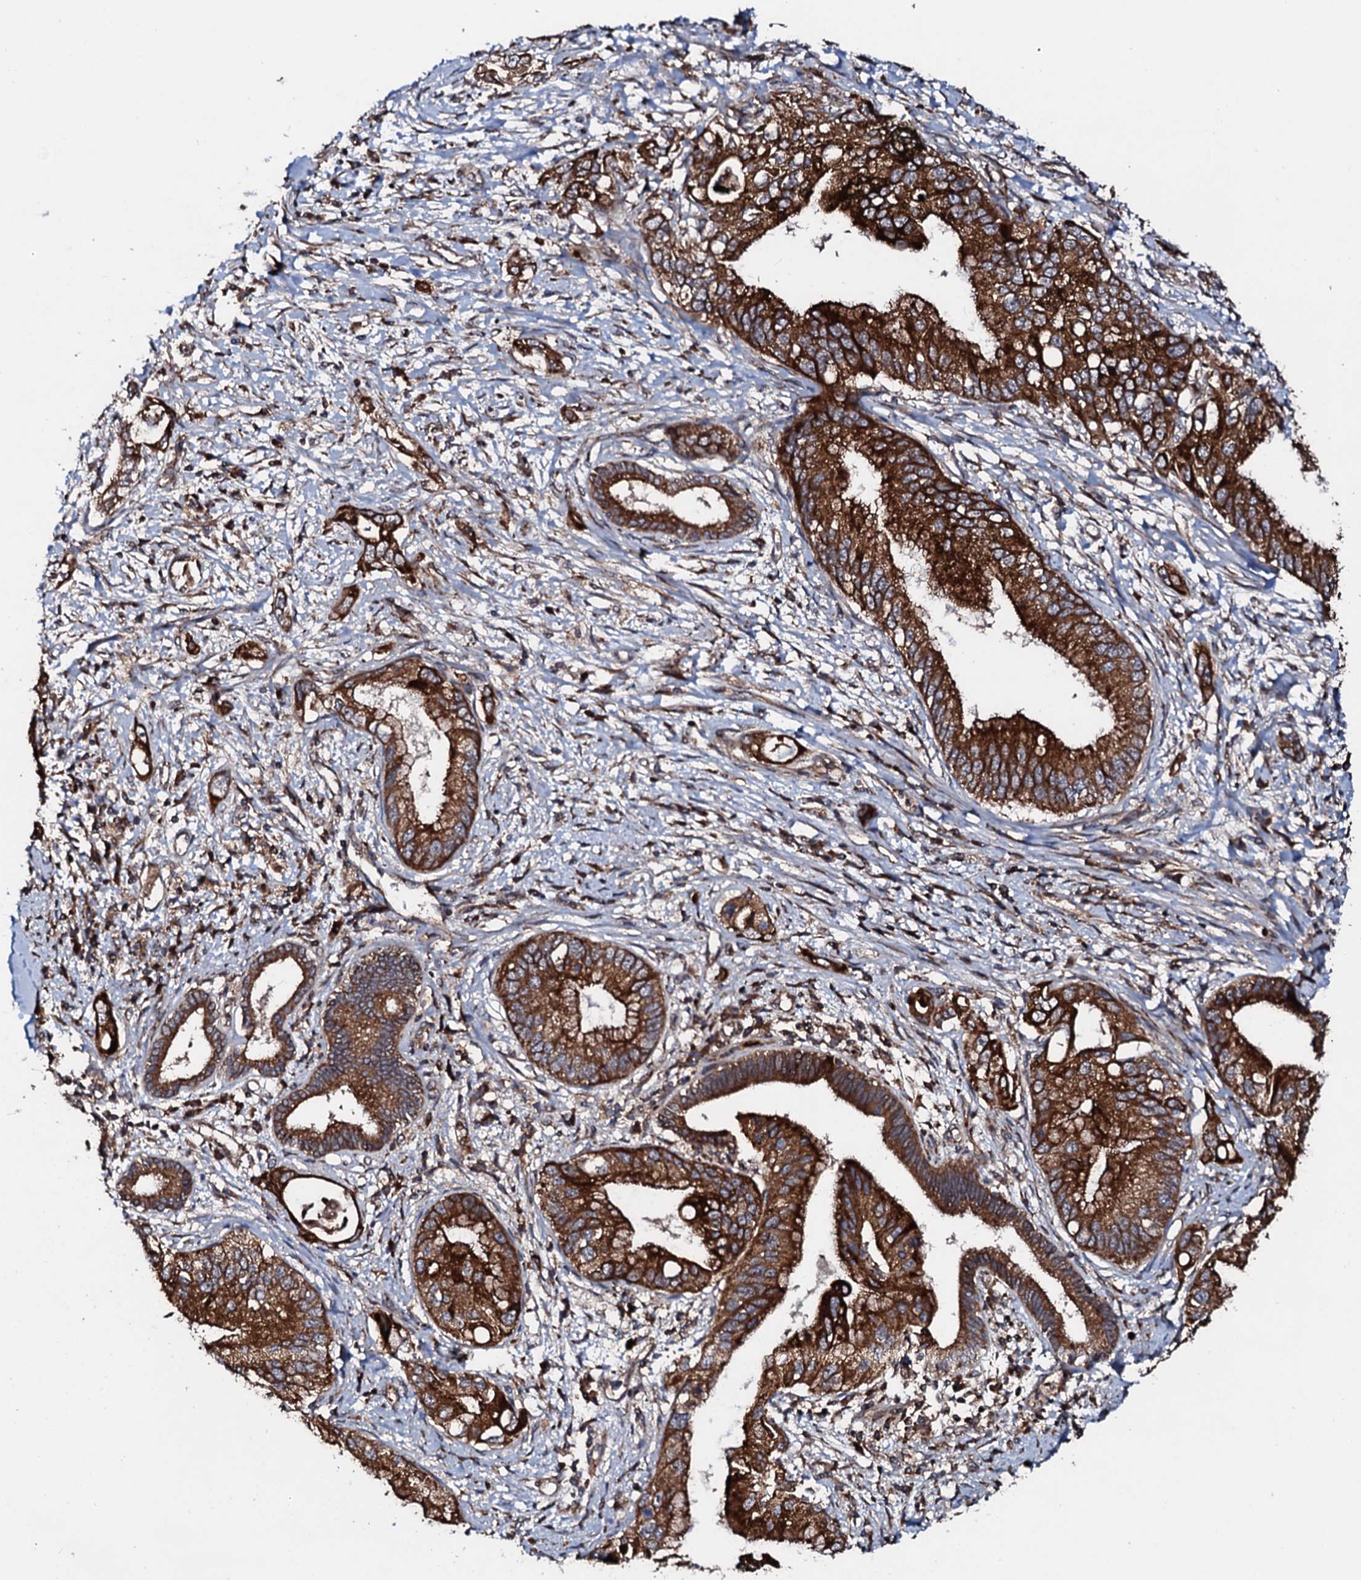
{"staining": {"intensity": "strong", "quantity": ">75%", "location": "cytoplasmic/membranous"}, "tissue": "pancreatic cancer", "cell_type": "Tumor cells", "image_type": "cancer", "snomed": [{"axis": "morphology", "description": "Inflammation, NOS"}, {"axis": "morphology", "description": "Adenocarcinoma, NOS"}, {"axis": "topography", "description": "Pancreas"}], "caption": "Immunohistochemistry (DAB (3,3'-diaminobenzidine)) staining of human adenocarcinoma (pancreatic) exhibits strong cytoplasmic/membranous protein positivity in about >75% of tumor cells.", "gene": "SDHAF2", "patient": {"sex": "female", "age": 56}}